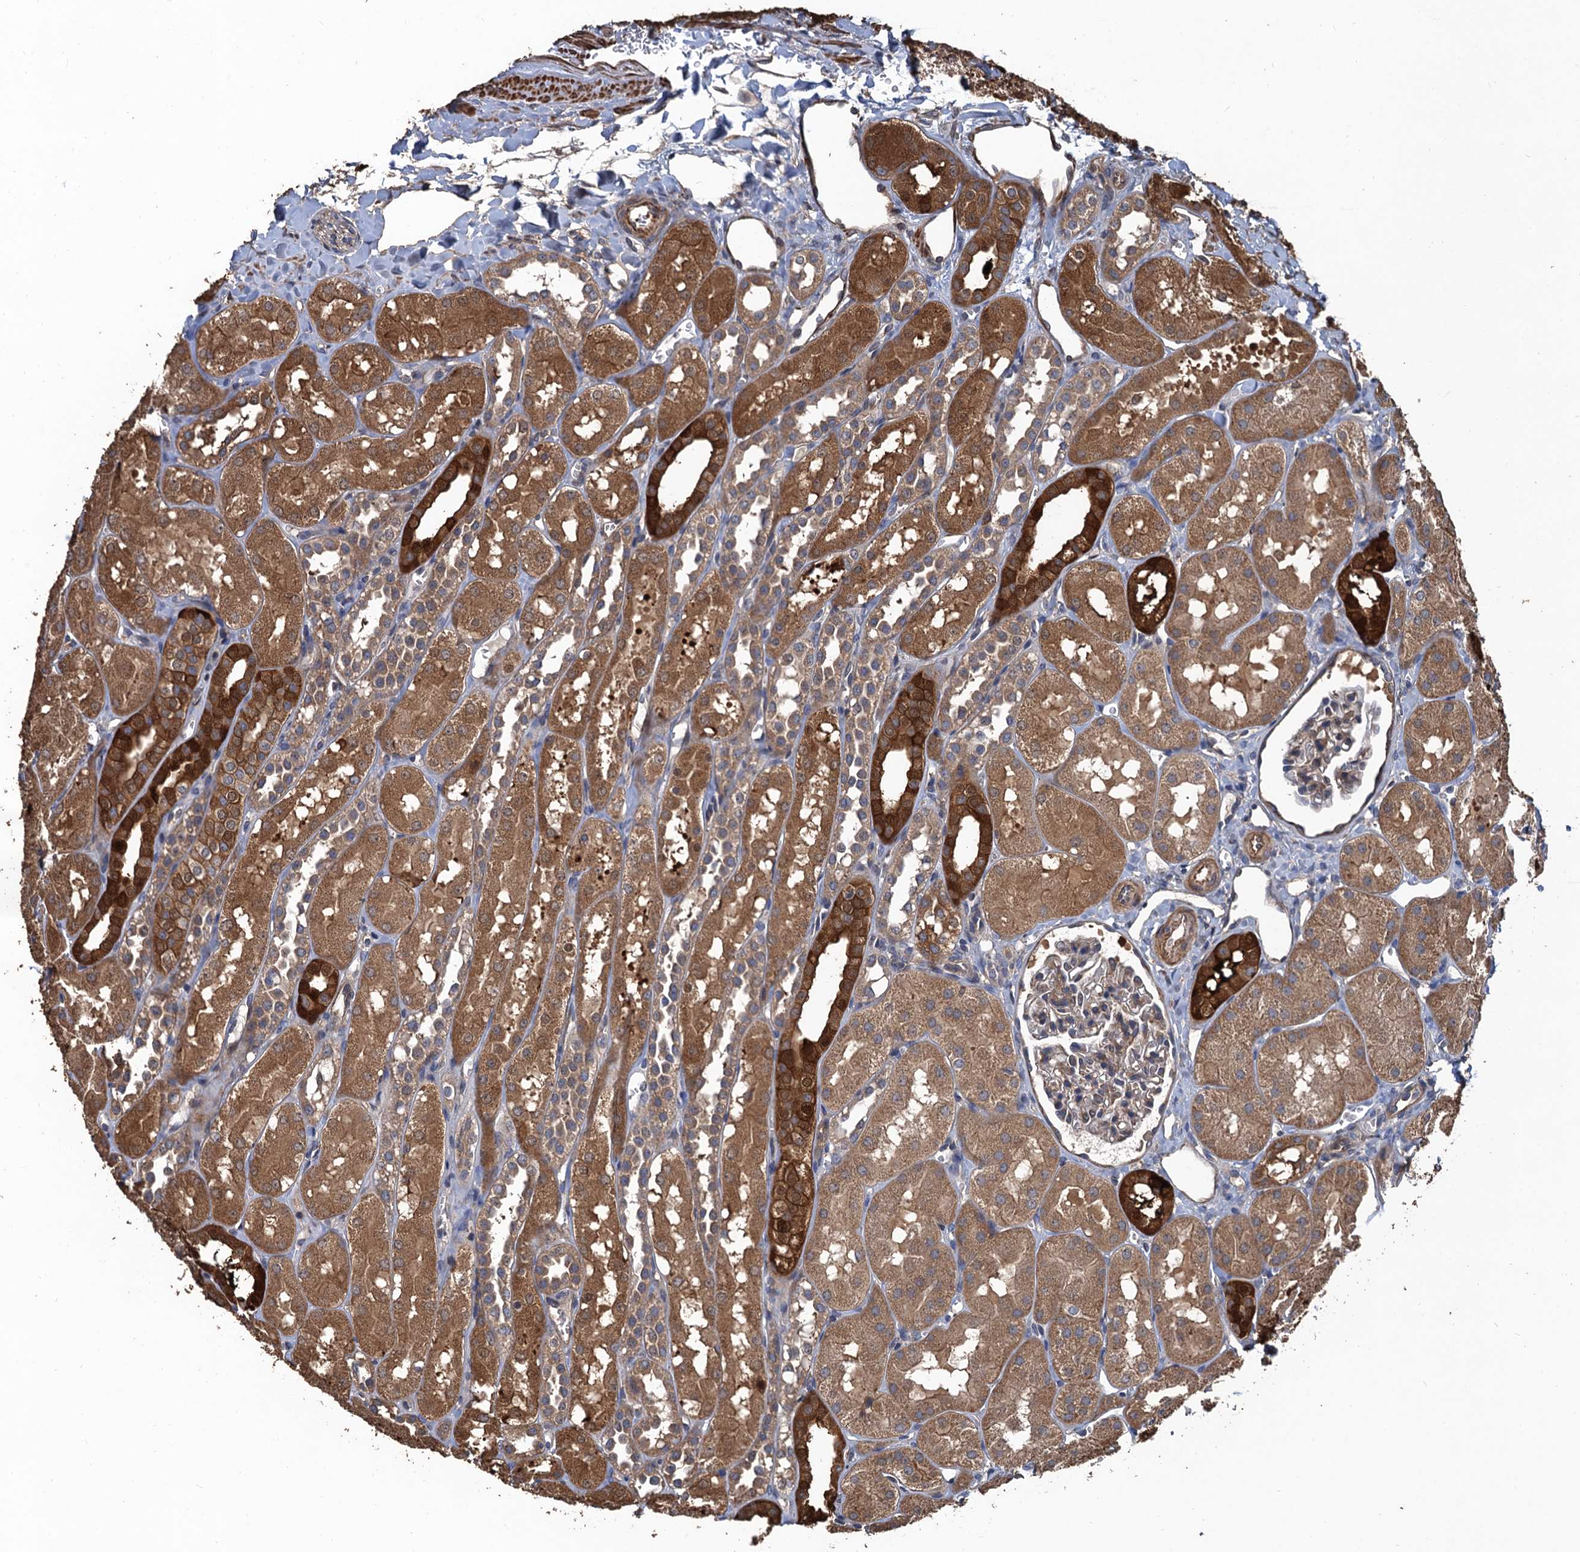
{"staining": {"intensity": "weak", "quantity": "25%-75%", "location": "cytoplasmic/membranous"}, "tissue": "kidney", "cell_type": "Cells in glomeruli", "image_type": "normal", "snomed": [{"axis": "morphology", "description": "Normal tissue, NOS"}, {"axis": "topography", "description": "Kidney"}, {"axis": "topography", "description": "Urinary bladder"}], "caption": "IHC of benign human kidney exhibits low levels of weak cytoplasmic/membranous staining in about 25%-75% of cells in glomeruli. (DAB IHC with brightfield microscopy, high magnification).", "gene": "PPP4R1", "patient": {"sex": "male", "age": 16}}